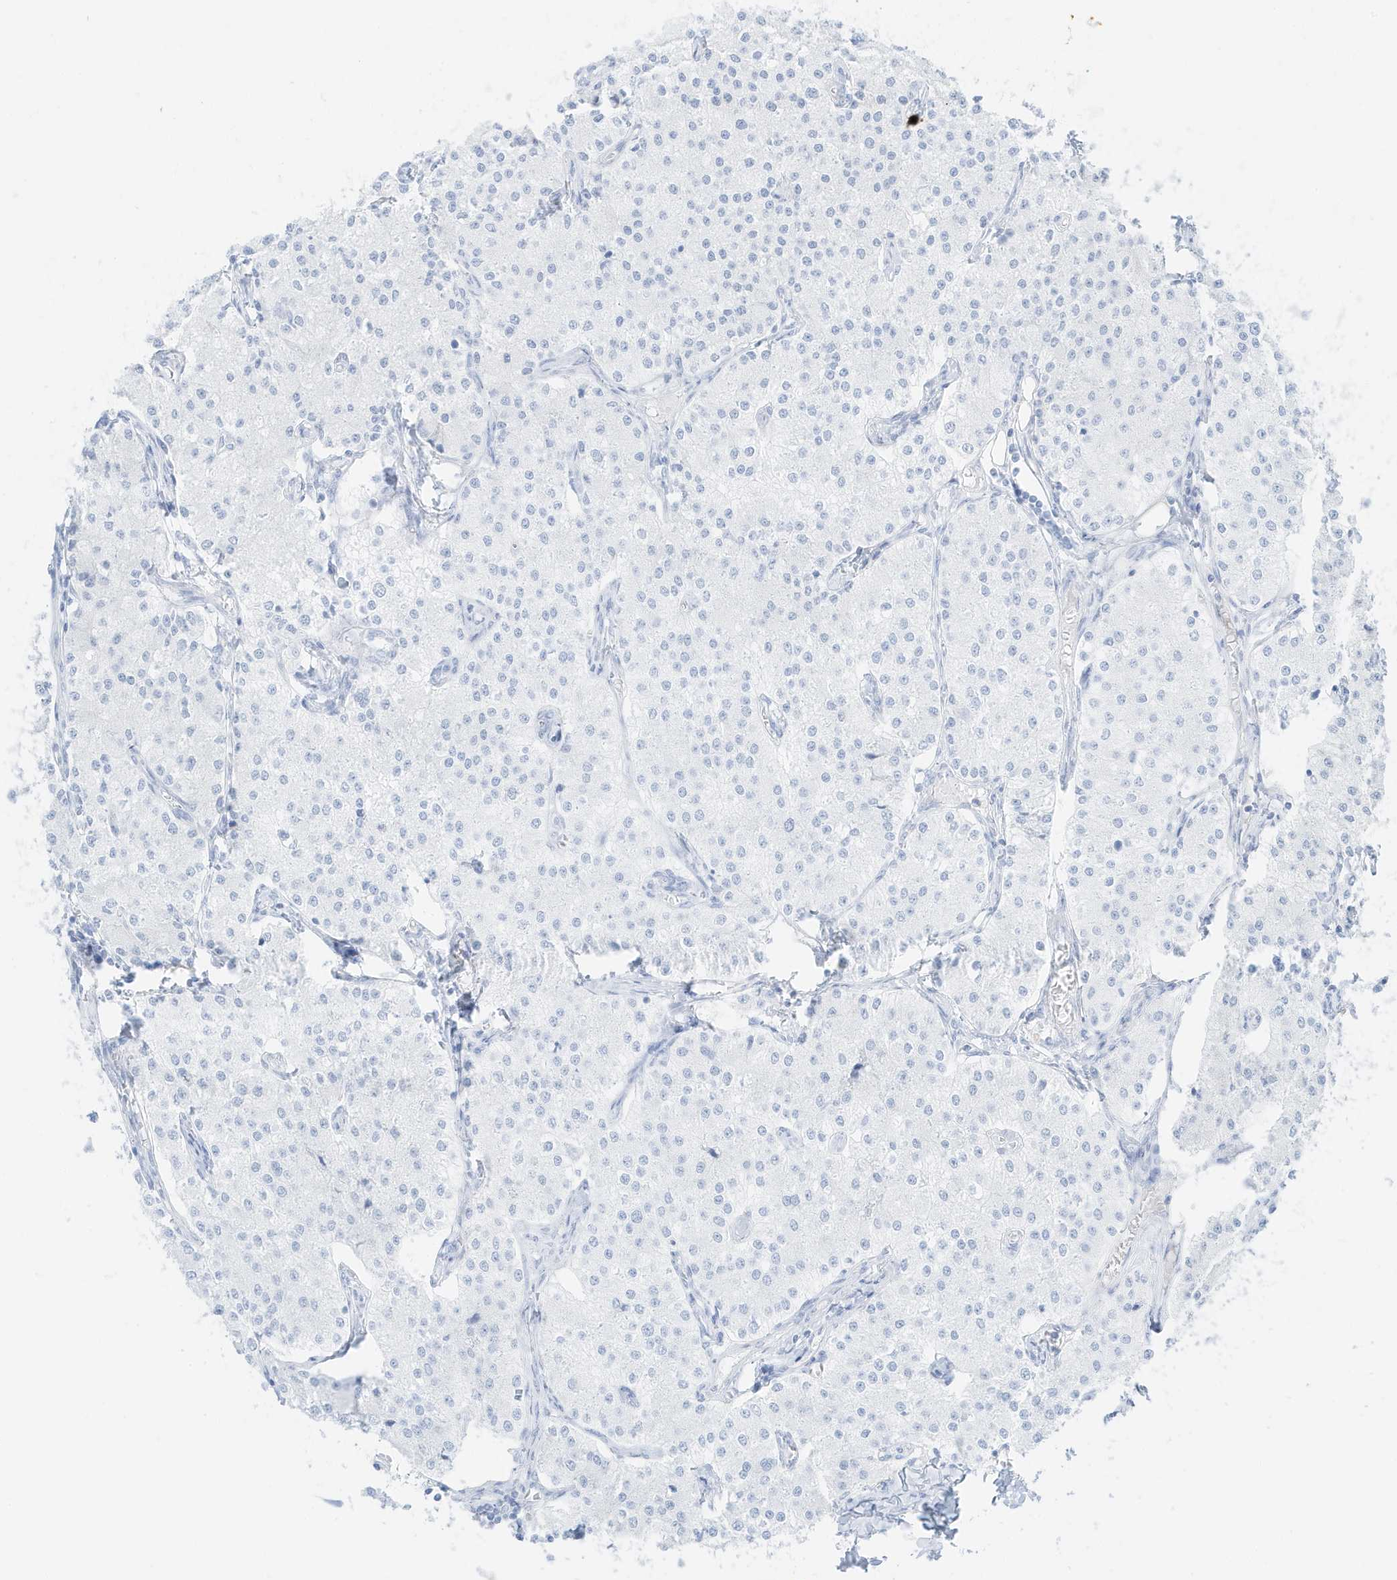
{"staining": {"intensity": "negative", "quantity": "none", "location": "none"}, "tissue": "carcinoid", "cell_type": "Tumor cells", "image_type": "cancer", "snomed": [{"axis": "morphology", "description": "Carcinoid, malignant, NOS"}, {"axis": "topography", "description": "Colon"}], "caption": "The image exhibits no significant staining in tumor cells of carcinoid.", "gene": "SLC22A13", "patient": {"sex": "female", "age": 52}}